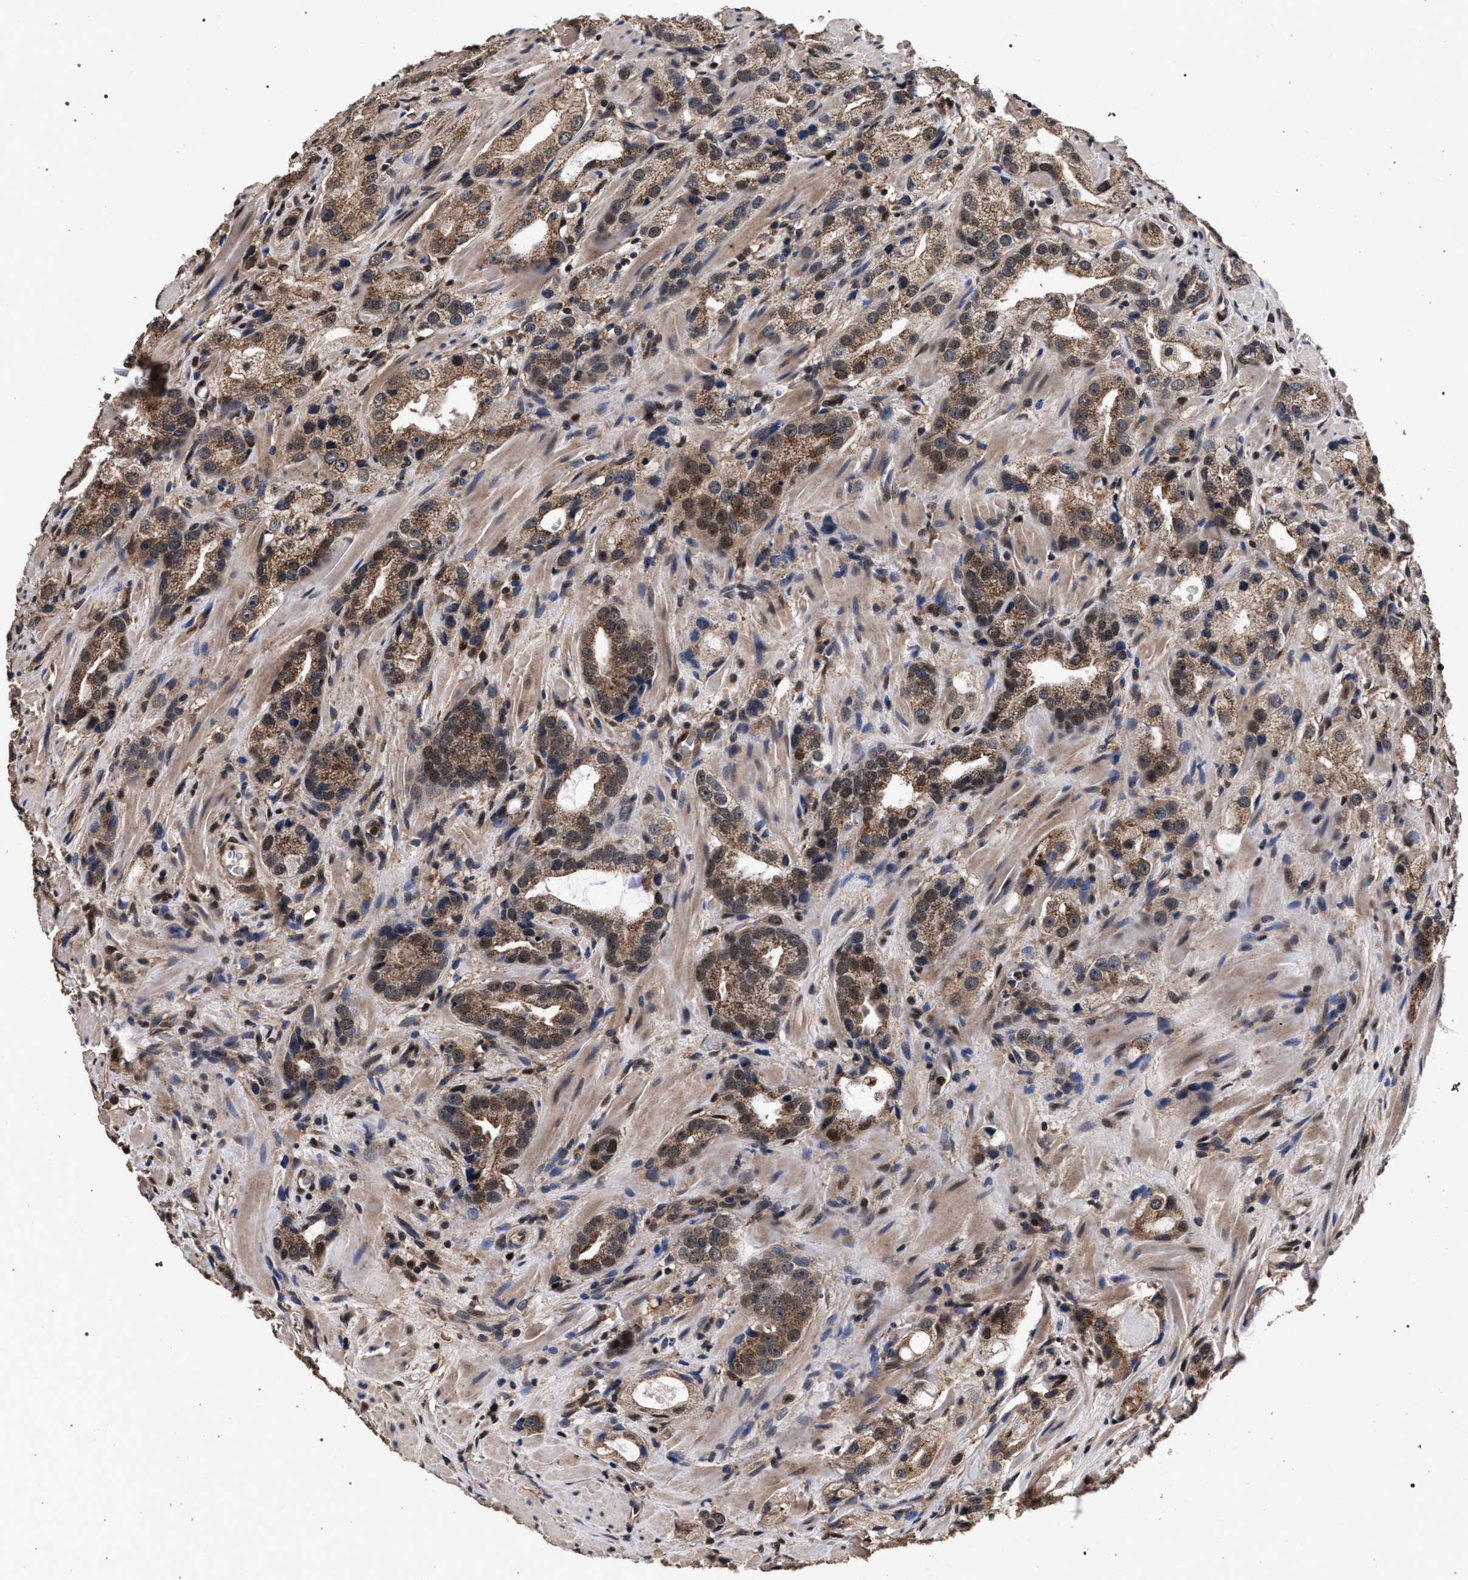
{"staining": {"intensity": "moderate", "quantity": ">75%", "location": "cytoplasmic/membranous,nuclear"}, "tissue": "prostate cancer", "cell_type": "Tumor cells", "image_type": "cancer", "snomed": [{"axis": "morphology", "description": "Adenocarcinoma, High grade"}, {"axis": "topography", "description": "Prostate"}], "caption": "Immunohistochemistry micrograph of neoplastic tissue: human adenocarcinoma (high-grade) (prostate) stained using immunohistochemistry demonstrates medium levels of moderate protein expression localized specifically in the cytoplasmic/membranous and nuclear of tumor cells, appearing as a cytoplasmic/membranous and nuclear brown color.", "gene": "ACOX1", "patient": {"sex": "male", "age": 63}}